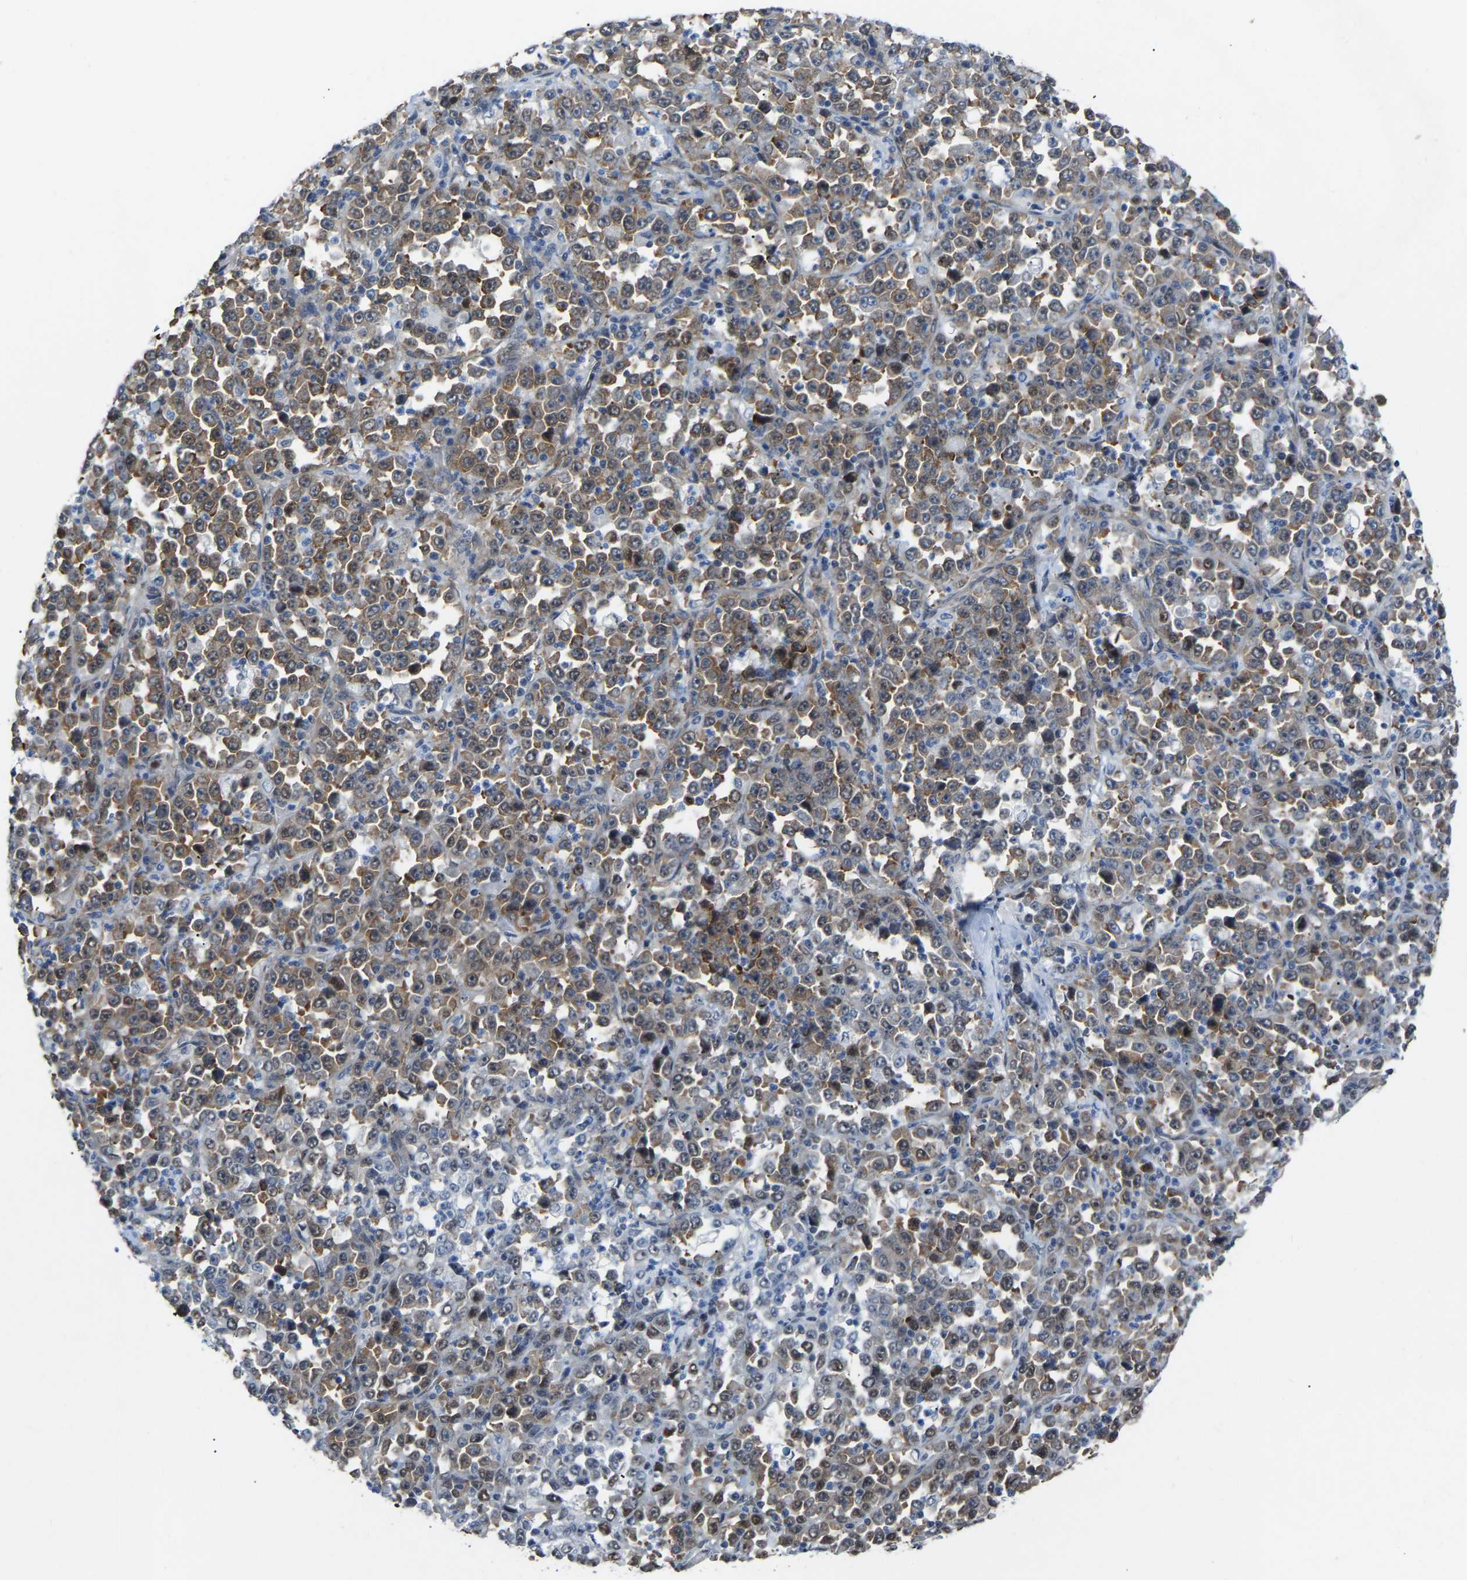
{"staining": {"intensity": "moderate", "quantity": ">75%", "location": "cytoplasmic/membranous,nuclear"}, "tissue": "stomach cancer", "cell_type": "Tumor cells", "image_type": "cancer", "snomed": [{"axis": "morphology", "description": "Normal tissue, NOS"}, {"axis": "morphology", "description": "Adenocarcinoma, NOS"}, {"axis": "topography", "description": "Stomach, upper"}, {"axis": "topography", "description": "Stomach"}], "caption": "Protein analysis of stomach adenocarcinoma tissue shows moderate cytoplasmic/membranous and nuclear positivity in about >75% of tumor cells.", "gene": "DDX5", "patient": {"sex": "male", "age": 59}}